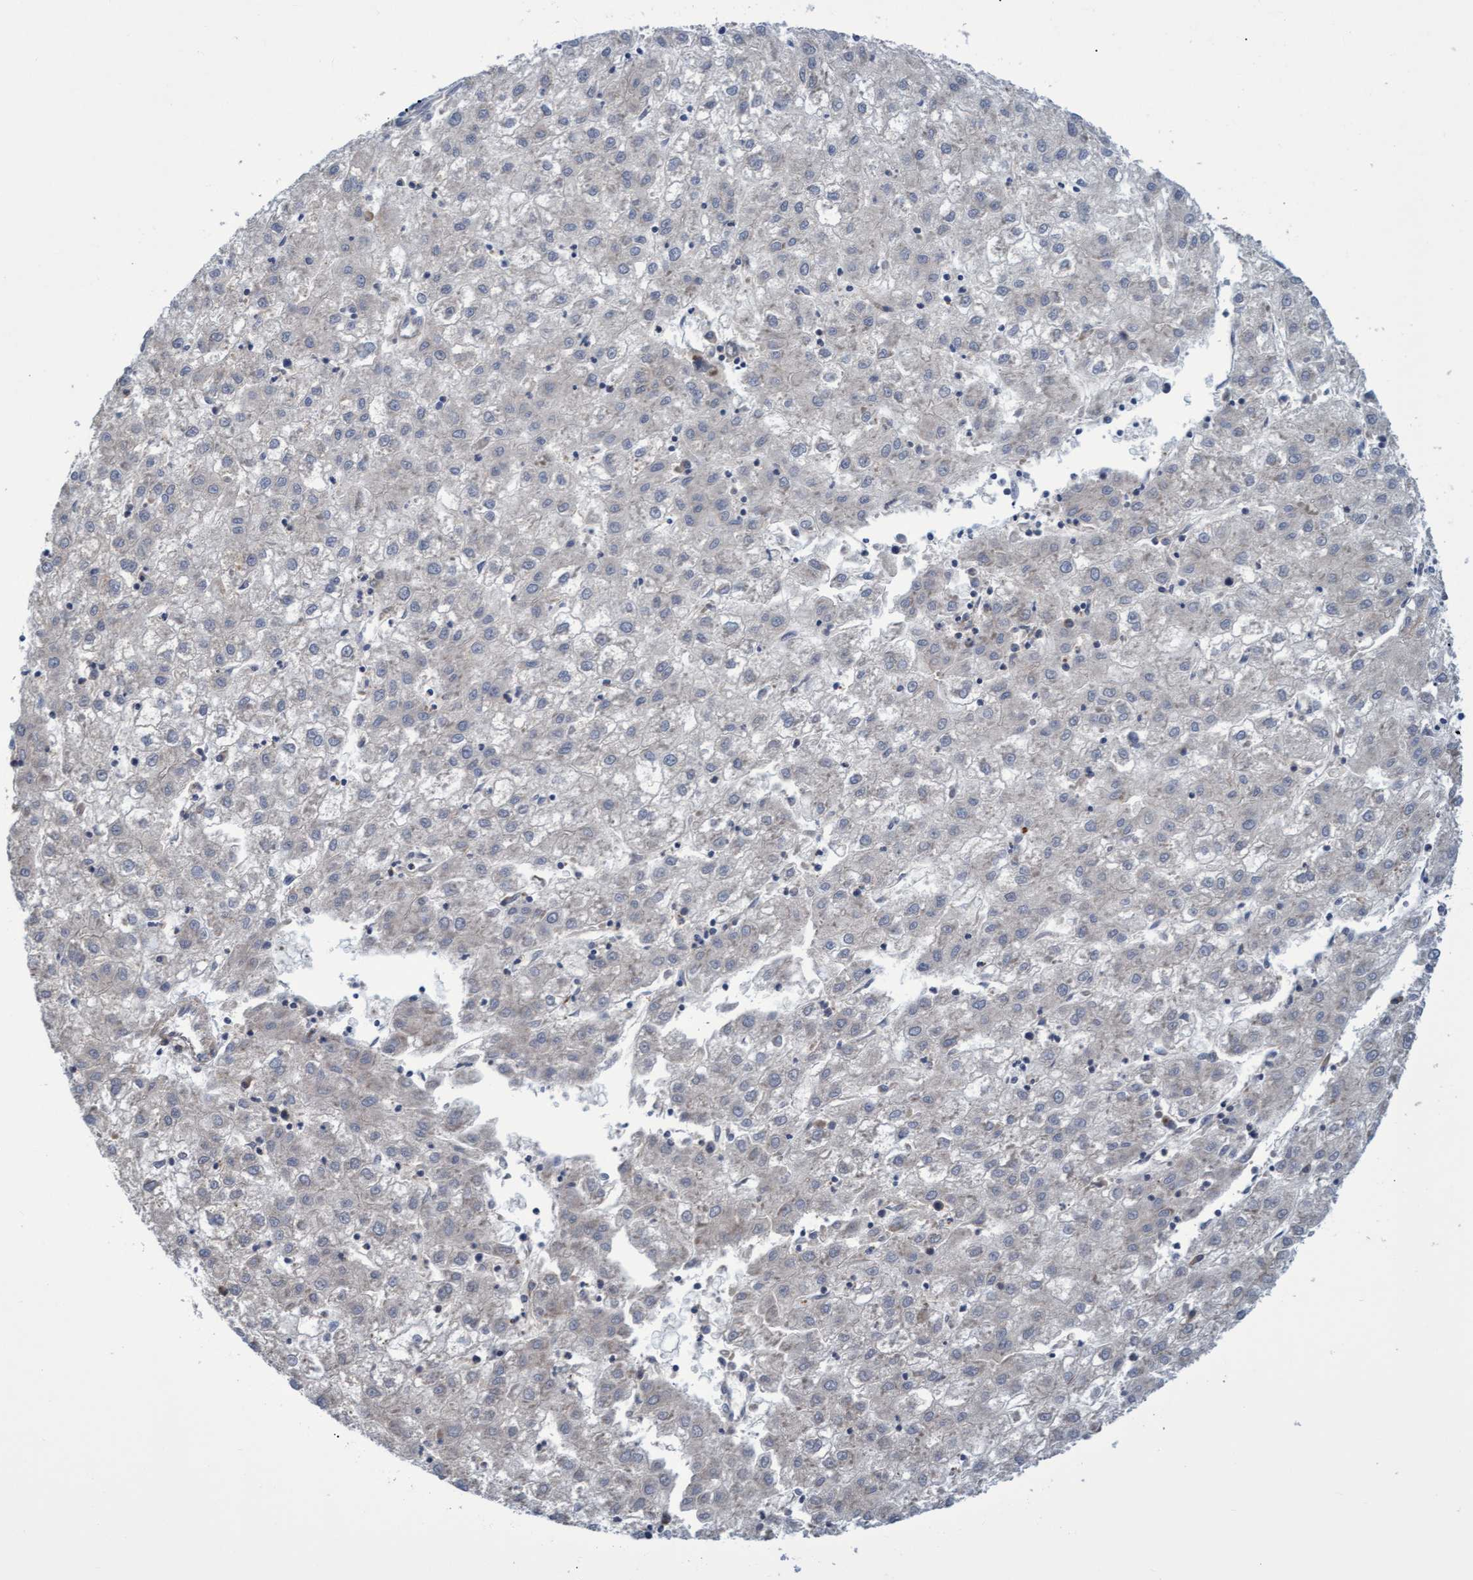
{"staining": {"intensity": "negative", "quantity": "none", "location": "none"}, "tissue": "liver cancer", "cell_type": "Tumor cells", "image_type": "cancer", "snomed": [{"axis": "morphology", "description": "Carcinoma, Hepatocellular, NOS"}, {"axis": "topography", "description": "Liver"}], "caption": "DAB immunohistochemical staining of human hepatocellular carcinoma (liver) displays no significant positivity in tumor cells.", "gene": "NAA15", "patient": {"sex": "male", "age": 72}}